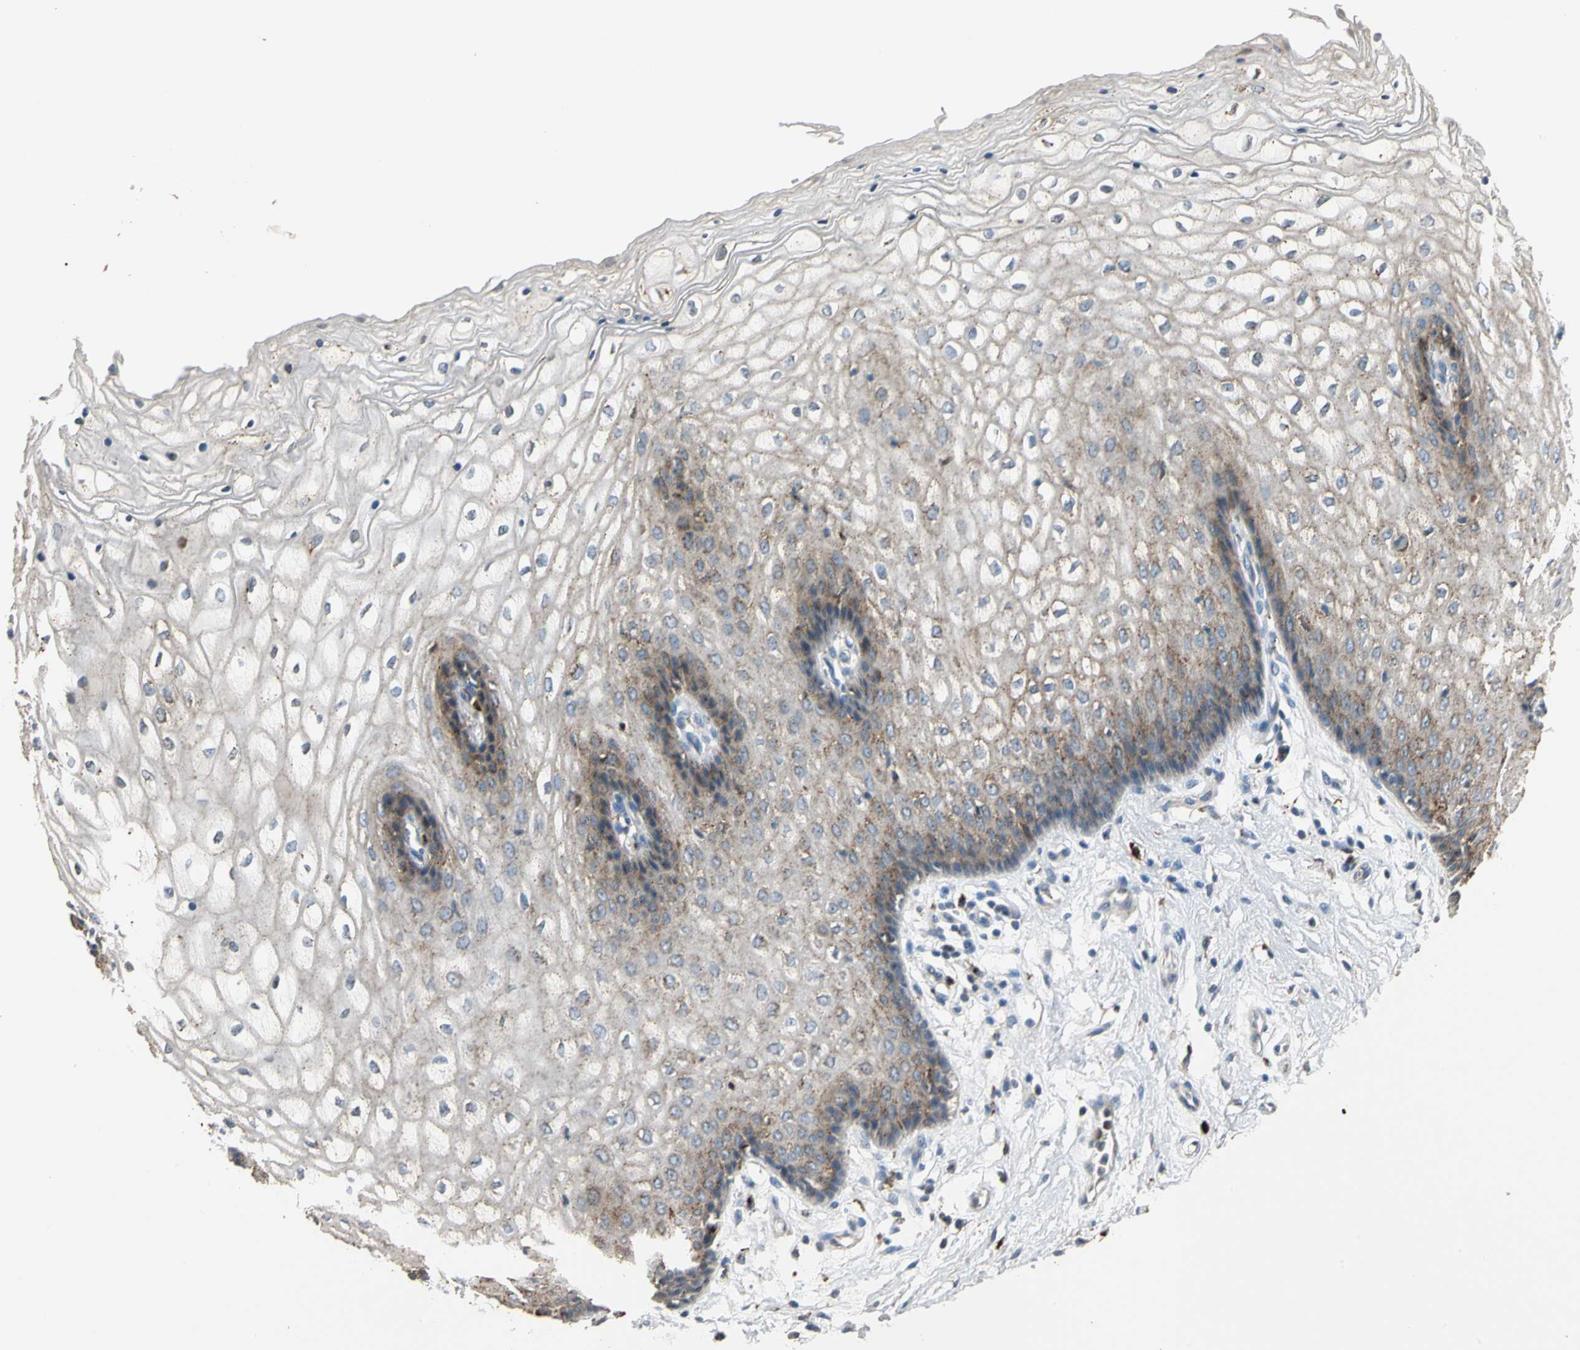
{"staining": {"intensity": "moderate", "quantity": "<25%", "location": "cytoplasmic/membranous"}, "tissue": "vagina", "cell_type": "Squamous epithelial cells", "image_type": "normal", "snomed": [{"axis": "morphology", "description": "Normal tissue, NOS"}, {"axis": "topography", "description": "Vagina"}], "caption": "The micrograph reveals immunohistochemical staining of benign vagina. There is moderate cytoplasmic/membranous positivity is present in about <25% of squamous epithelial cells.", "gene": "GM2A", "patient": {"sex": "female", "age": 34}}